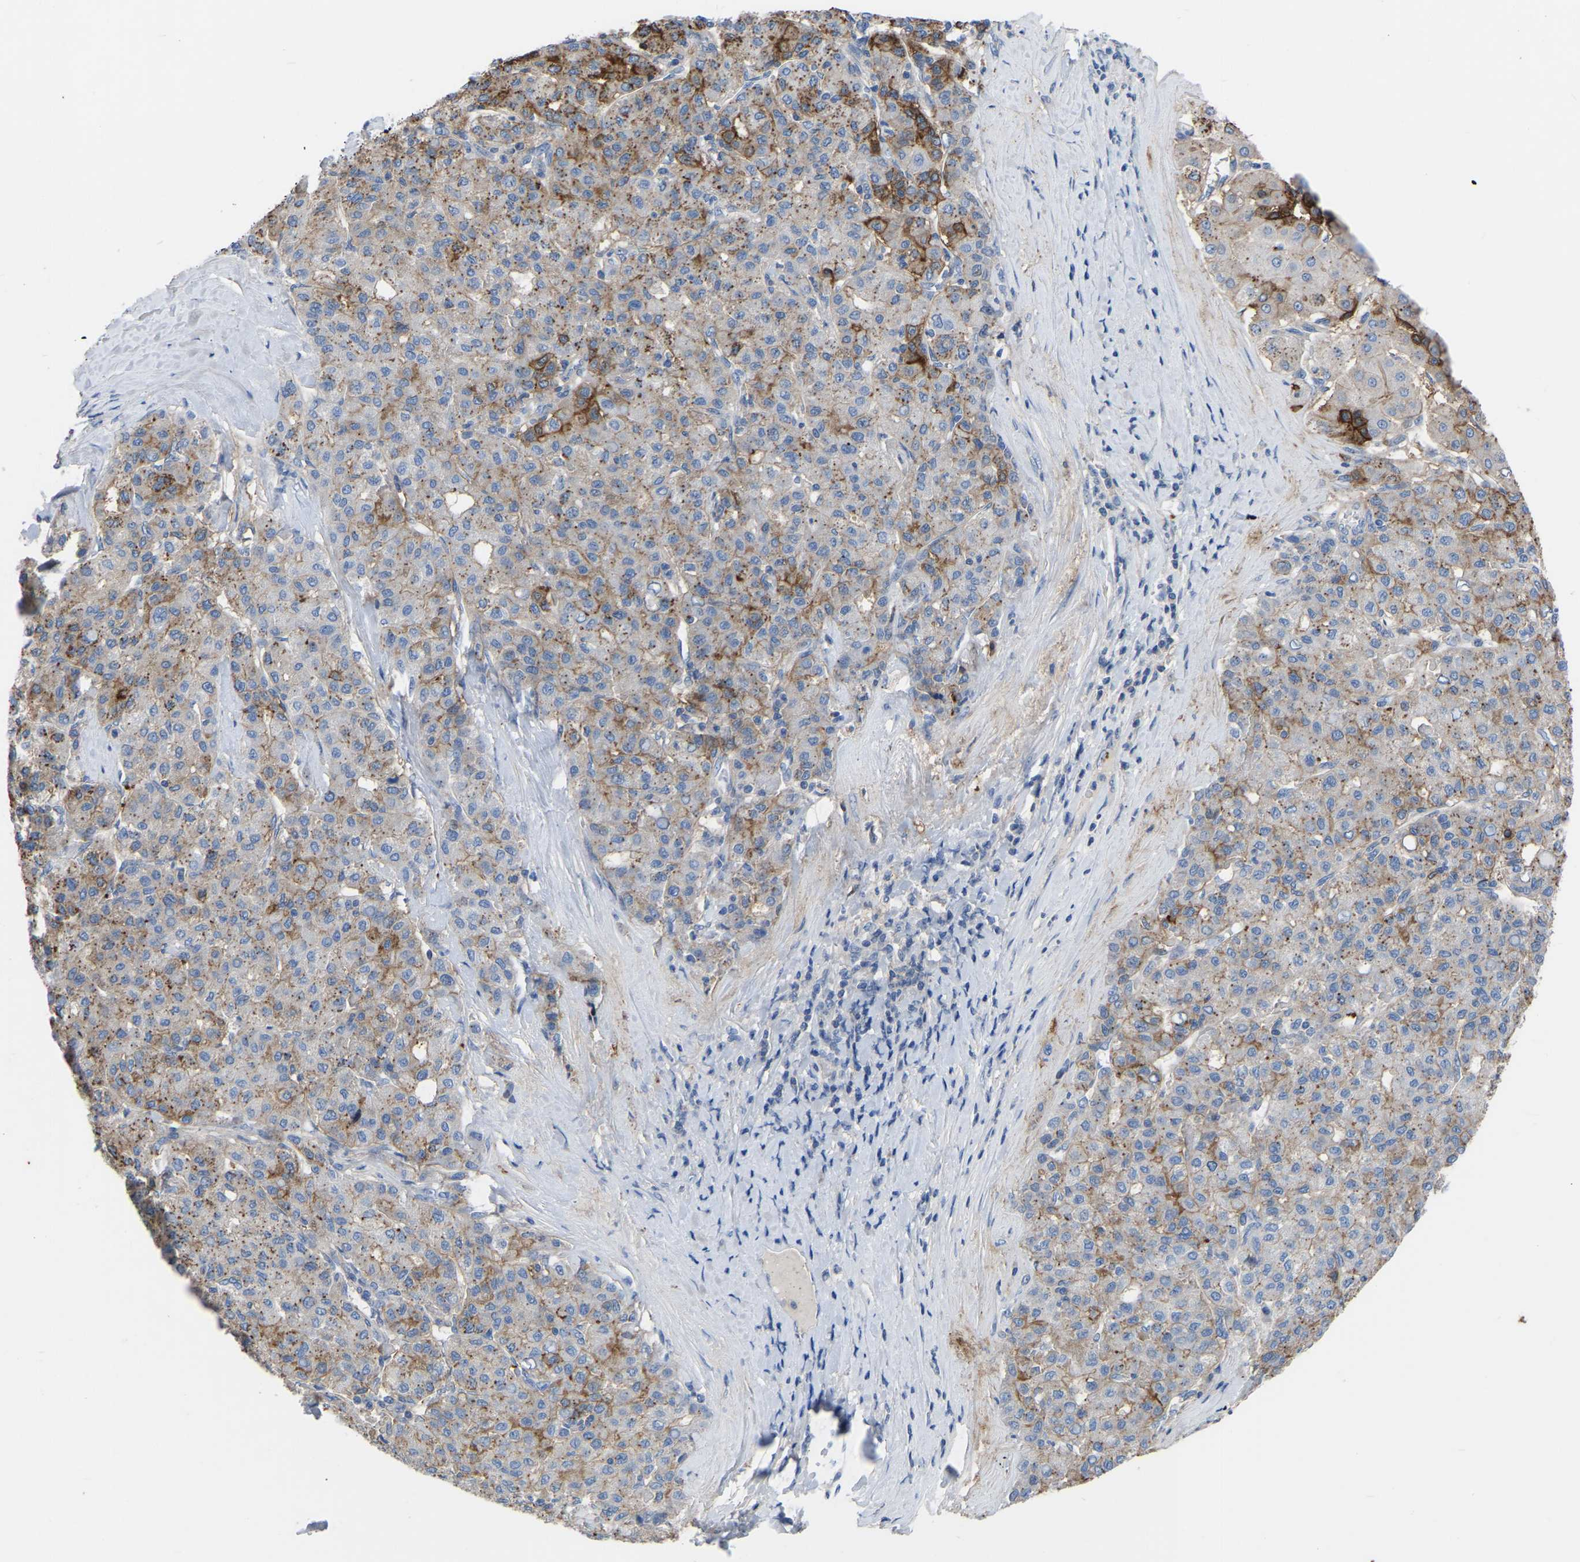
{"staining": {"intensity": "moderate", "quantity": ">75%", "location": "cytoplasmic/membranous"}, "tissue": "liver cancer", "cell_type": "Tumor cells", "image_type": "cancer", "snomed": [{"axis": "morphology", "description": "Carcinoma, Hepatocellular, NOS"}, {"axis": "topography", "description": "Liver"}], "caption": "DAB immunohistochemical staining of human liver cancer demonstrates moderate cytoplasmic/membranous protein staining in about >75% of tumor cells.", "gene": "ZNF449", "patient": {"sex": "male", "age": 65}}